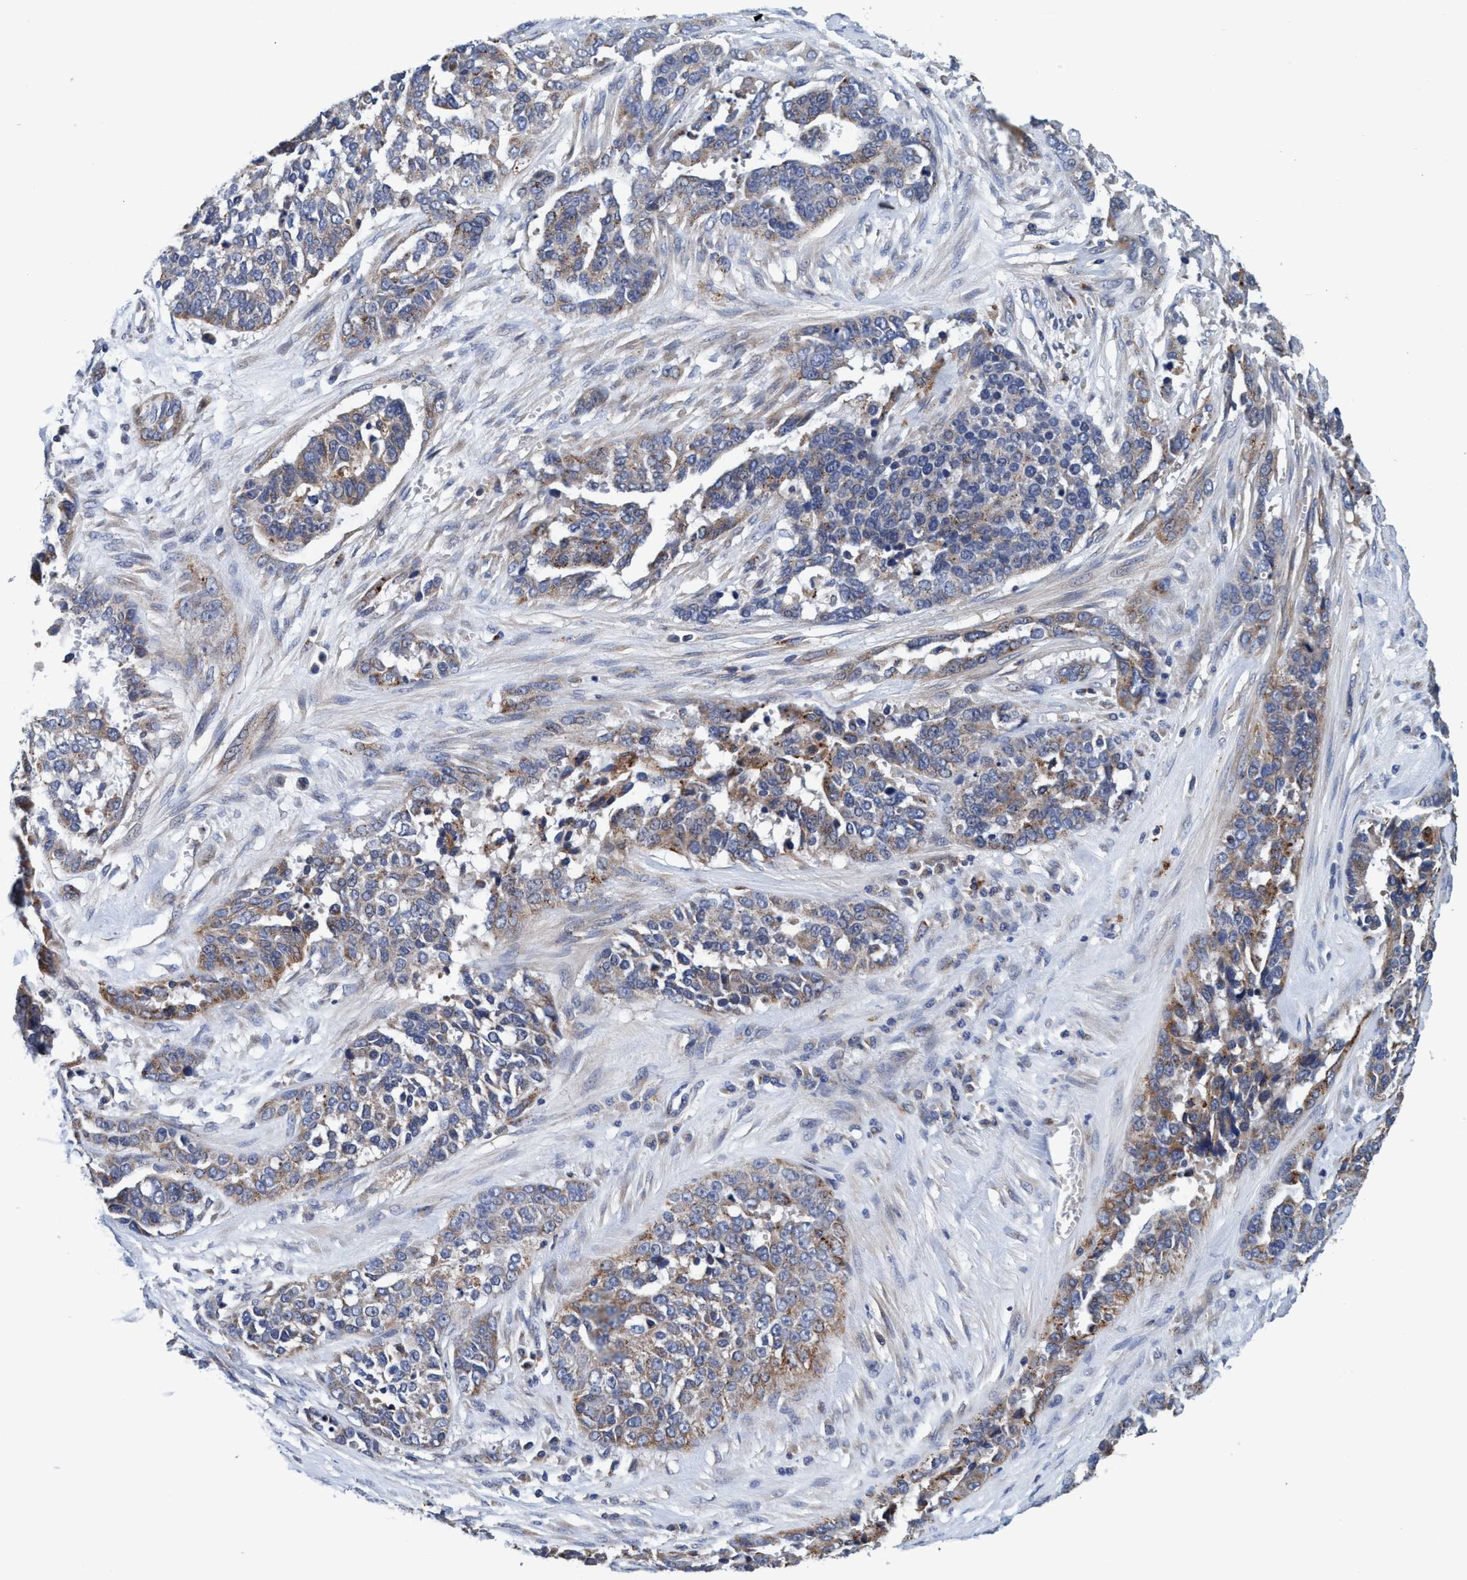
{"staining": {"intensity": "weak", "quantity": "25%-75%", "location": "cytoplasmic/membranous"}, "tissue": "ovarian cancer", "cell_type": "Tumor cells", "image_type": "cancer", "snomed": [{"axis": "morphology", "description": "Cystadenocarcinoma, serous, NOS"}, {"axis": "topography", "description": "Ovary"}], "caption": "About 25%-75% of tumor cells in ovarian cancer show weak cytoplasmic/membranous protein positivity as visualized by brown immunohistochemical staining.", "gene": "ENDOG", "patient": {"sex": "female", "age": 44}}